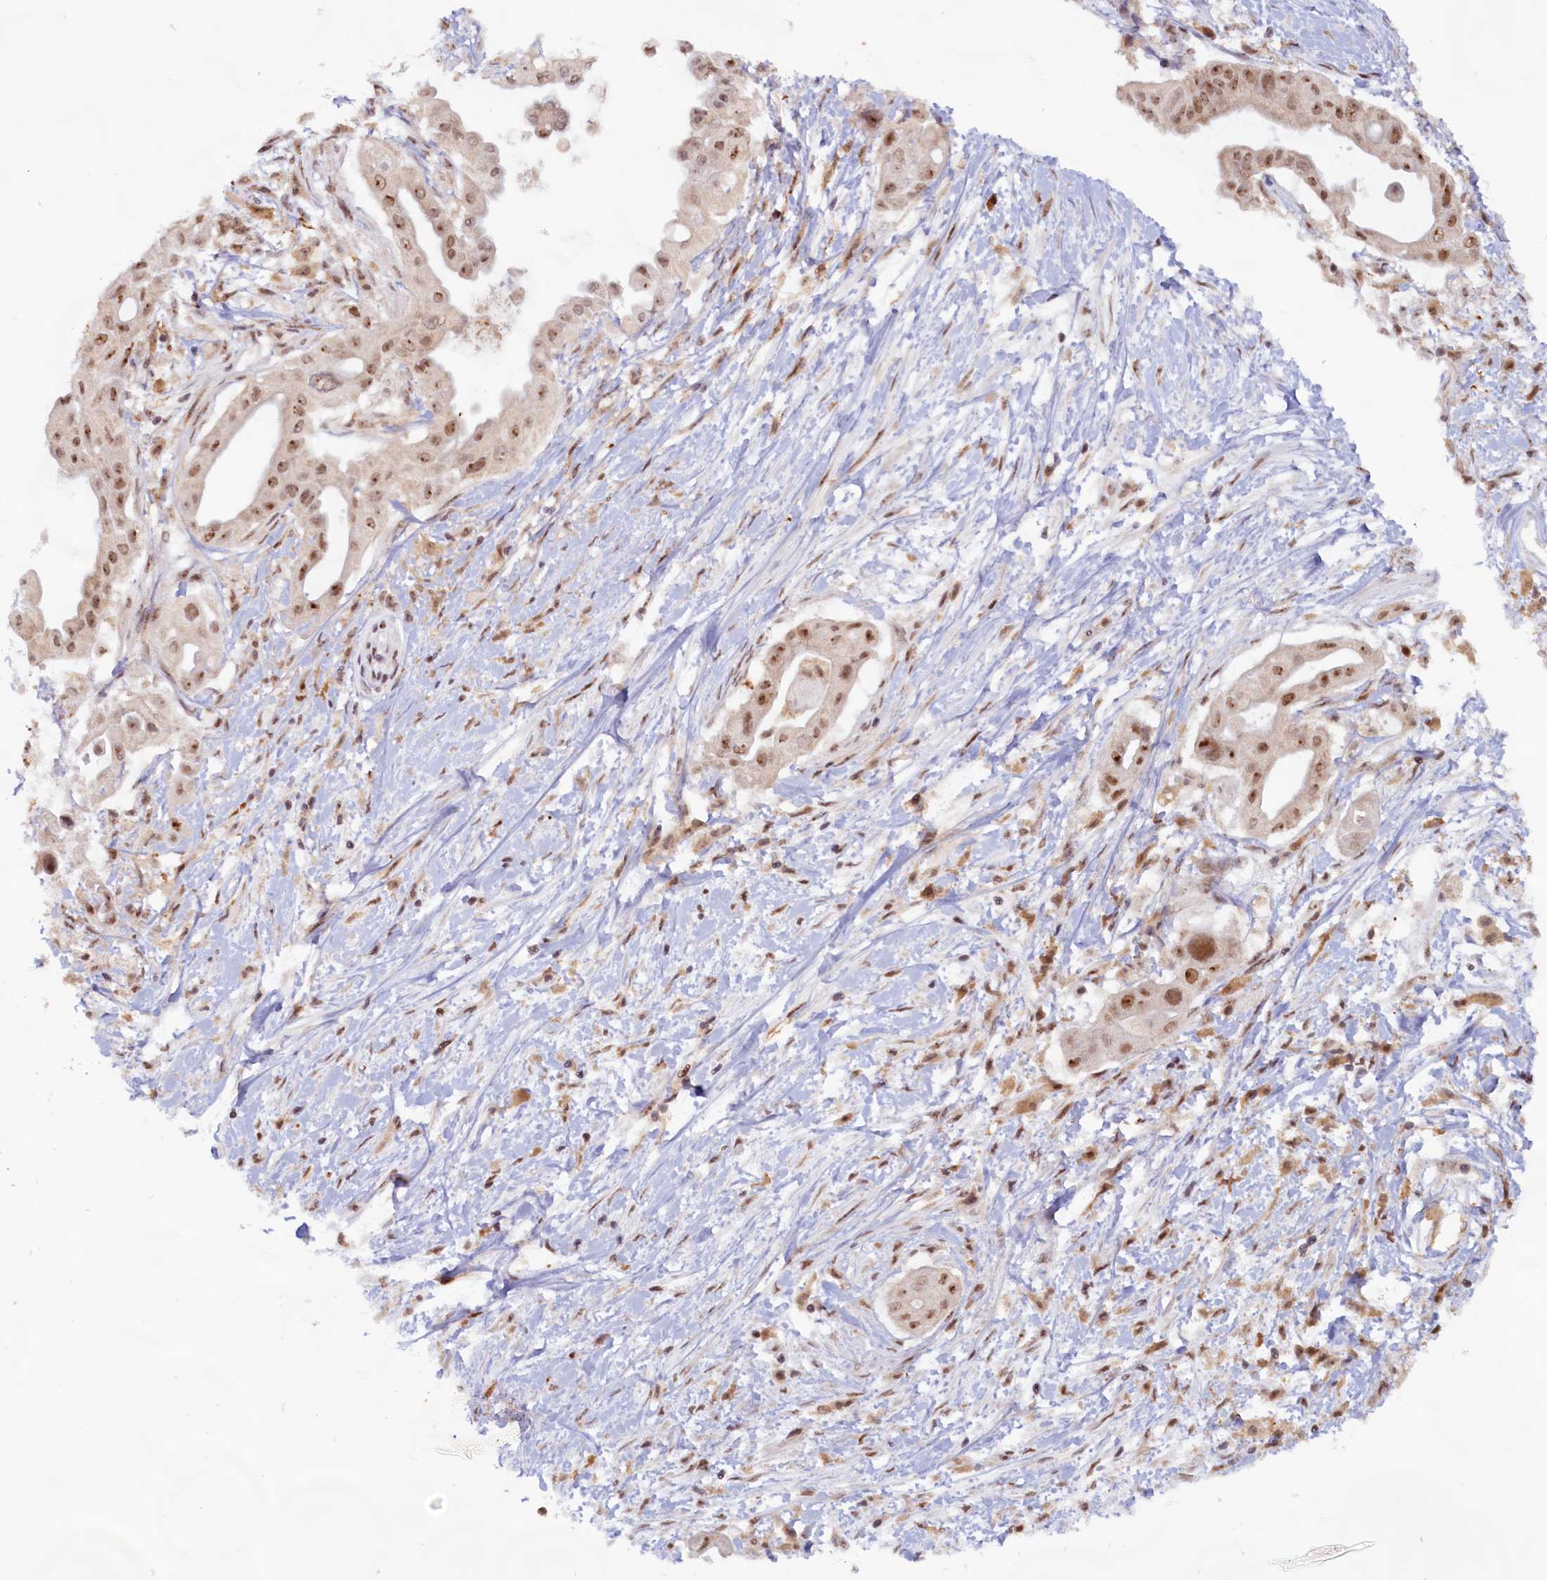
{"staining": {"intensity": "moderate", "quantity": ">75%", "location": "nuclear"}, "tissue": "pancreatic cancer", "cell_type": "Tumor cells", "image_type": "cancer", "snomed": [{"axis": "morphology", "description": "Adenocarcinoma, NOS"}, {"axis": "topography", "description": "Pancreas"}], "caption": "A micrograph of pancreatic adenocarcinoma stained for a protein exhibits moderate nuclear brown staining in tumor cells. (DAB (3,3'-diaminobenzidine) IHC, brown staining for protein, blue staining for nuclei).", "gene": "C1D", "patient": {"sex": "male", "age": 68}}